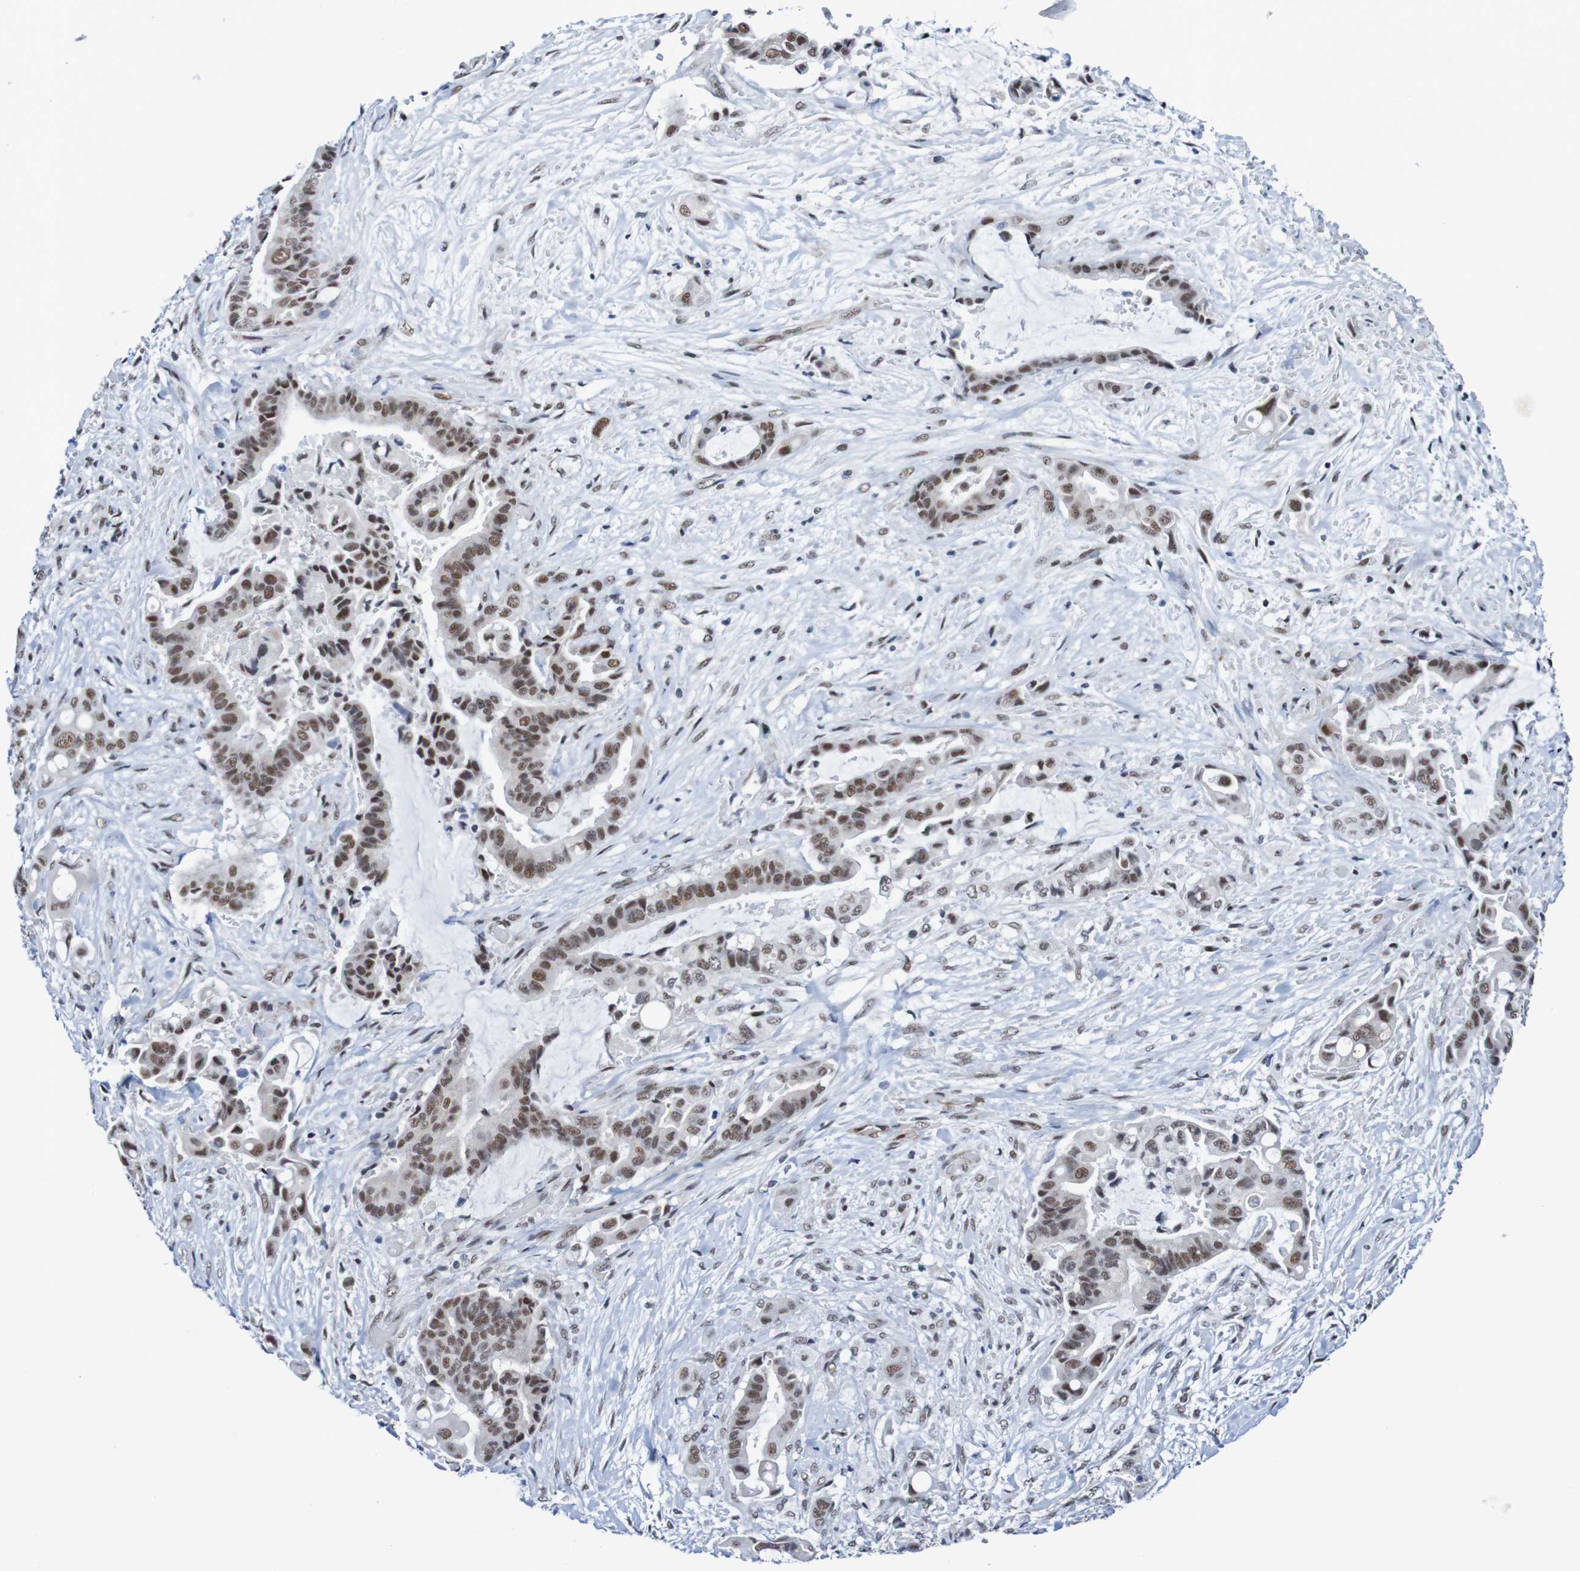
{"staining": {"intensity": "moderate", "quantity": "25%-75%", "location": "nuclear"}, "tissue": "liver cancer", "cell_type": "Tumor cells", "image_type": "cancer", "snomed": [{"axis": "morphology", "description": "Cholangiocarcinoma"}, {"axis": "topography", "description": "Liver"}], "caption": "Liver cancer stained for a protein (brown) exhibits moderate nuclear positive staining in about 25%-75% of tumor cells.", "gene": "CDC5L", "patient": {"sex": "female", "age": 61}}